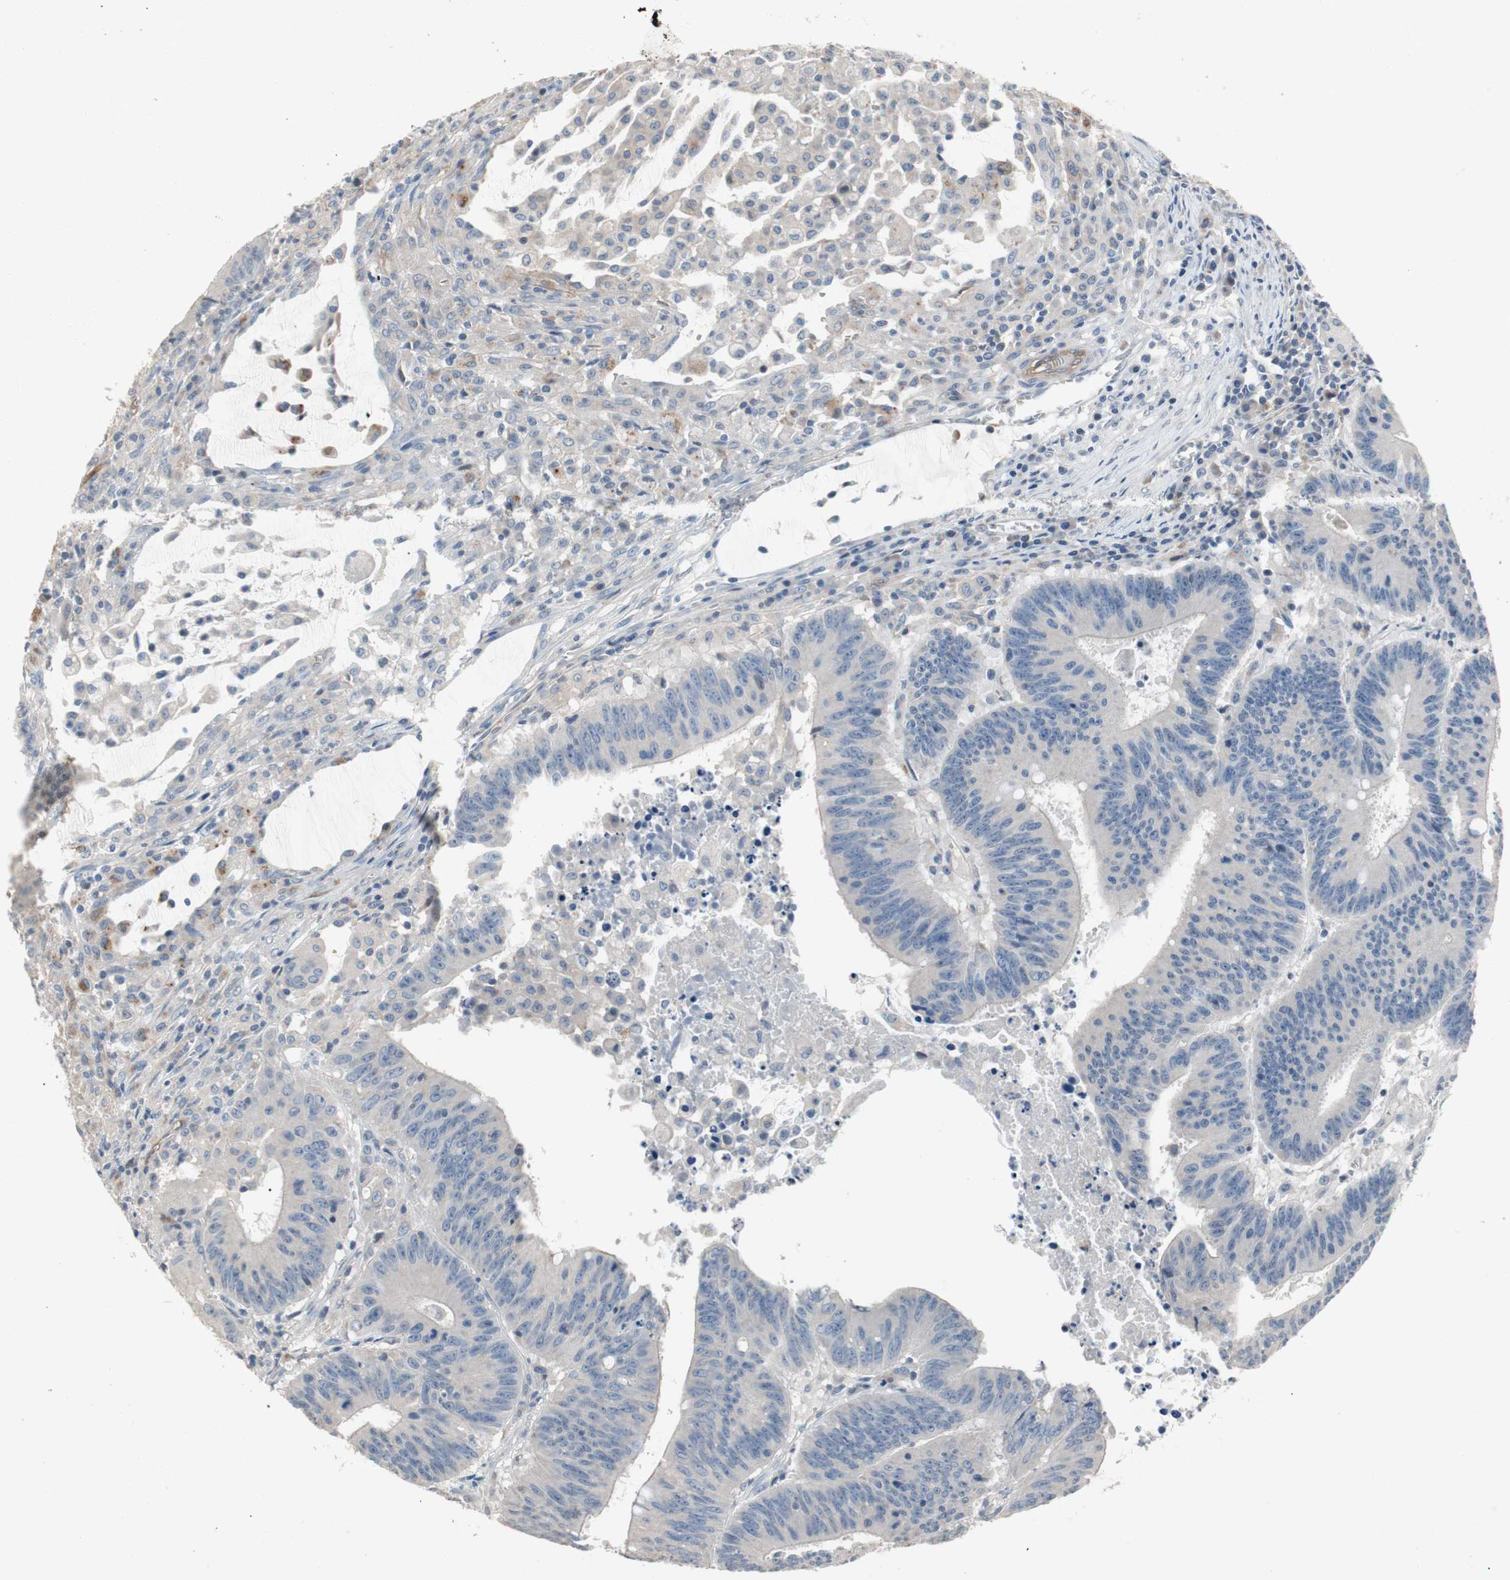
{"staining": {"intensity": "negative", "quantity": "none", "location": "none"}, "tissue": "colorectal cancer", "cell_type": "Tumor cells", "image_type": "cancer", "snomed": [{"axis": "morphology", "description": "Adenocarcinoma, NOS"}, {"axis": "topography", "description": "Colon"}], "caption": "This histopathology image is of adenocarcinoma (colorectal) stained with immunohistochemistry to label a protein in brown with the nuclei are counter-stained blue. There is no expression in tumor cells.", "gene": "ALPL", "patient": {"sex": "male", "age": 45}}